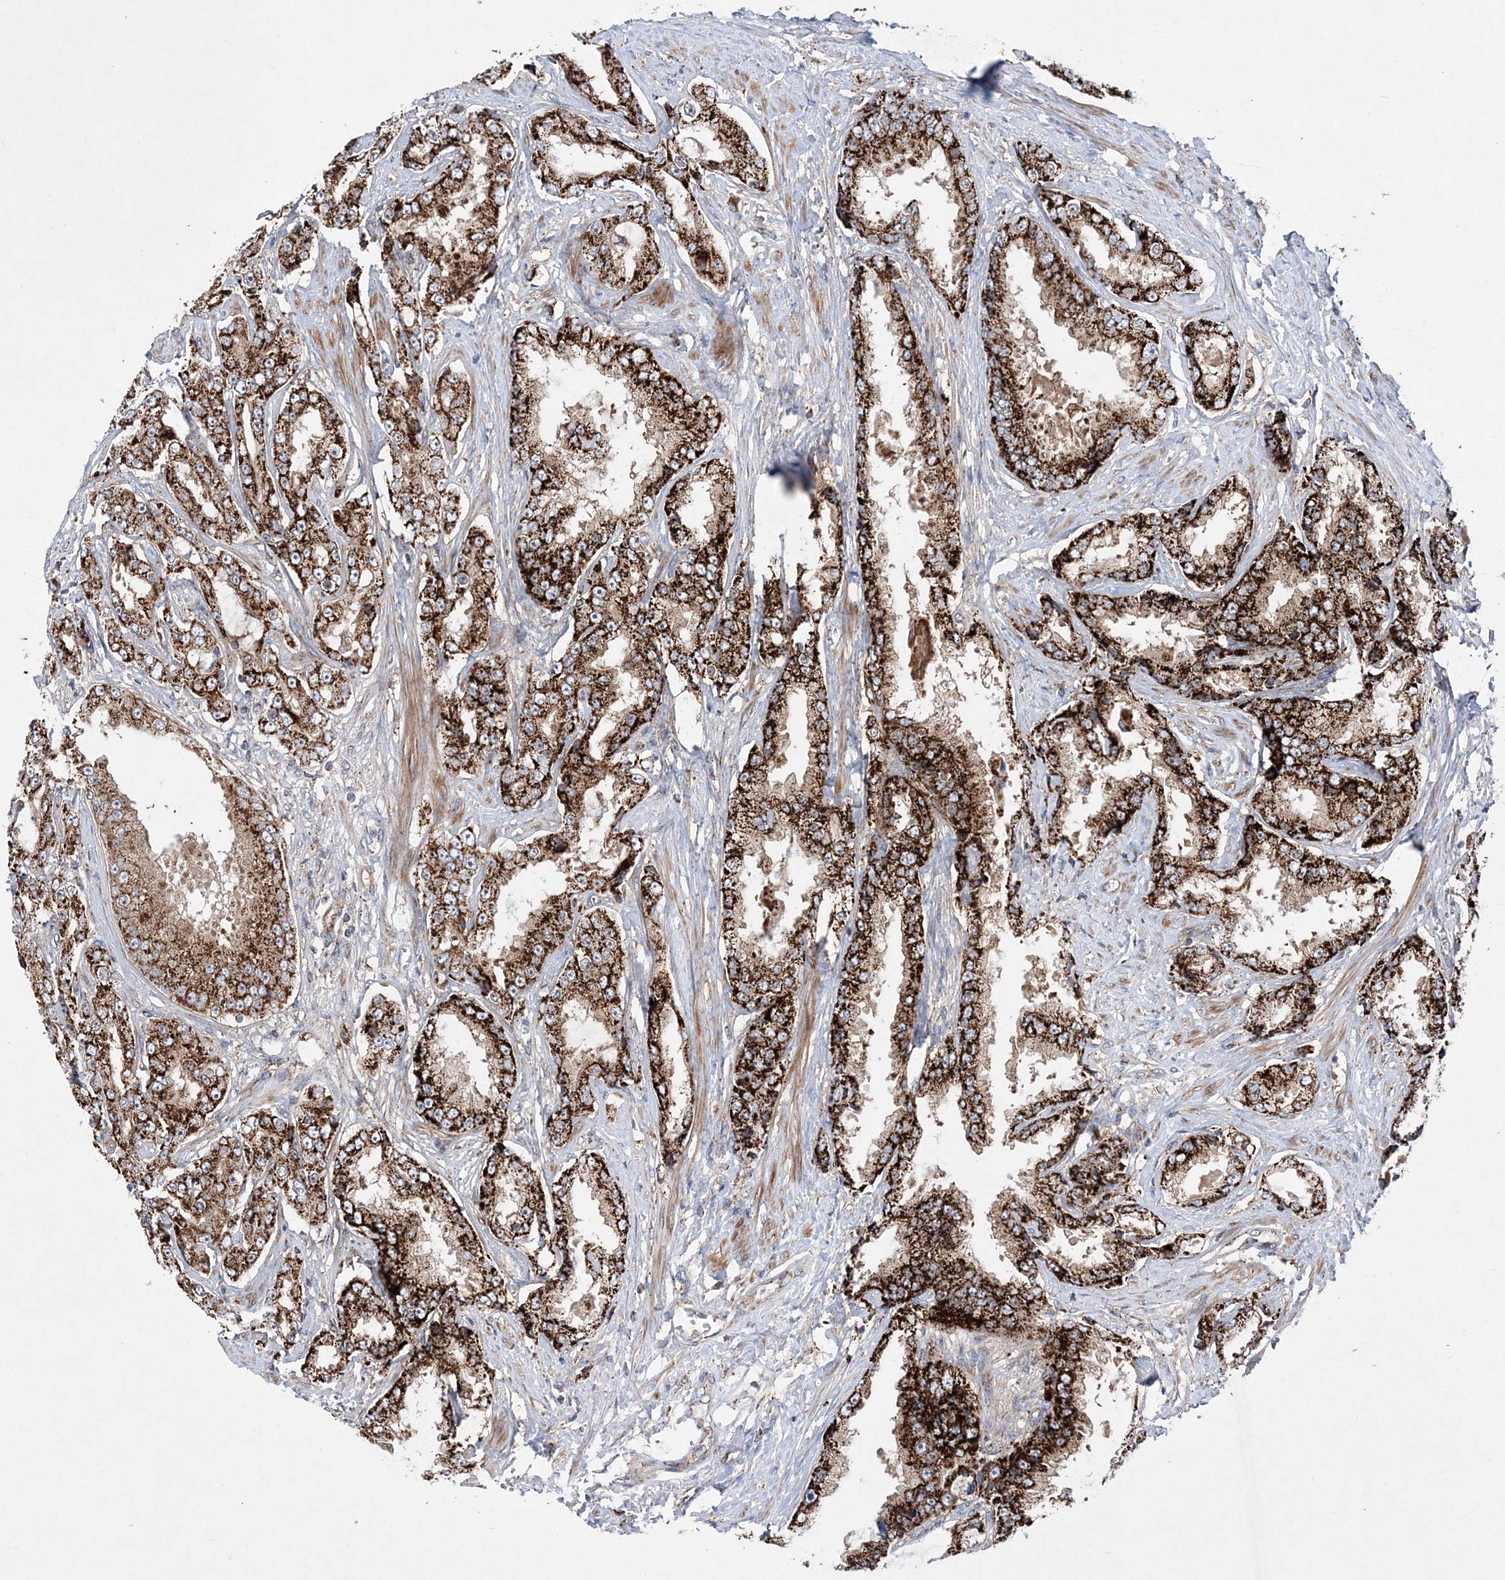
{"staining": {"intensity": "strong", "quantity": ">75%", "location": "cytoplasmic/membranous"}, "tissue": "prostate cancer", "cell_type": "Tumor cells", "image_type": "cancer", "snomed": [{"axis": "morphology", "description": "Adenocarcinoma, High grade"}, {"axis": "topography", "description": "Prostate"}], "caption": "DAB immunohistochemical staining of human prostate cancer displays strong cytoplasmic/membranous protein staining in approximately >75% of tumor cells.", "gene": "NGLY1", "patient": {"sex": "male", "age": 73}}